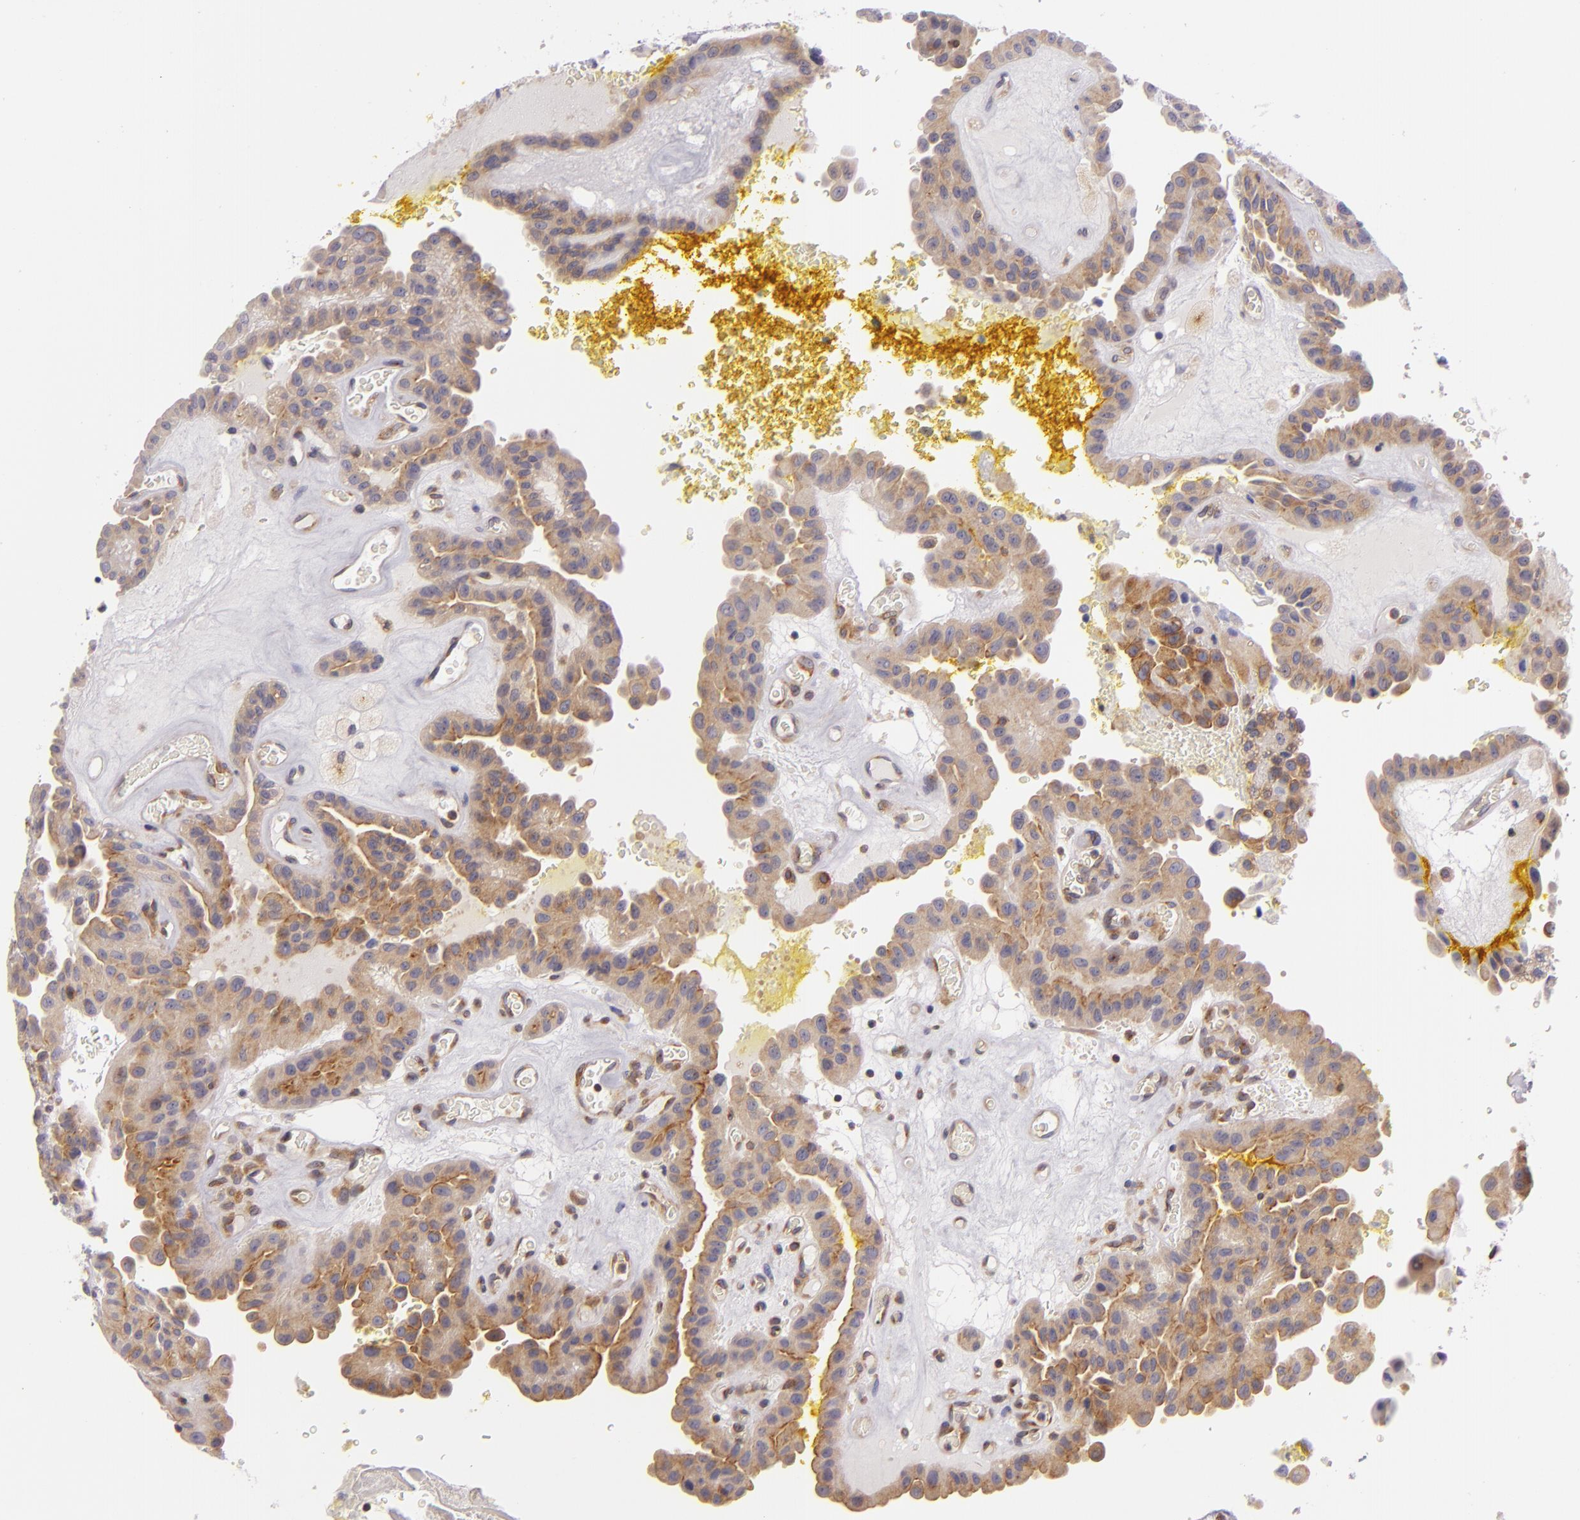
{"staining": {"intensity": "weak", "quantity": "25%-75%", "location": "cytoplasmic/membranous"}, "tissue": "thyroid cancer", "cell_type": "Tumor cells", "image_type": "cancer", "snomed": [{"axis": "morphology", "description": "Papillary adenocarcinoma, NOS"}, {"axis": "topography", "description": "Thyroid gland"}], "caption": "The immunohistochemical stain highlights weak cytoplasmic/membranous positivity in tumor cells of thyroid cancer (papillary adenocarcinoma) tissue.", "gene": "UPF3B", "patient": {"sex": "male", "age": 87}}